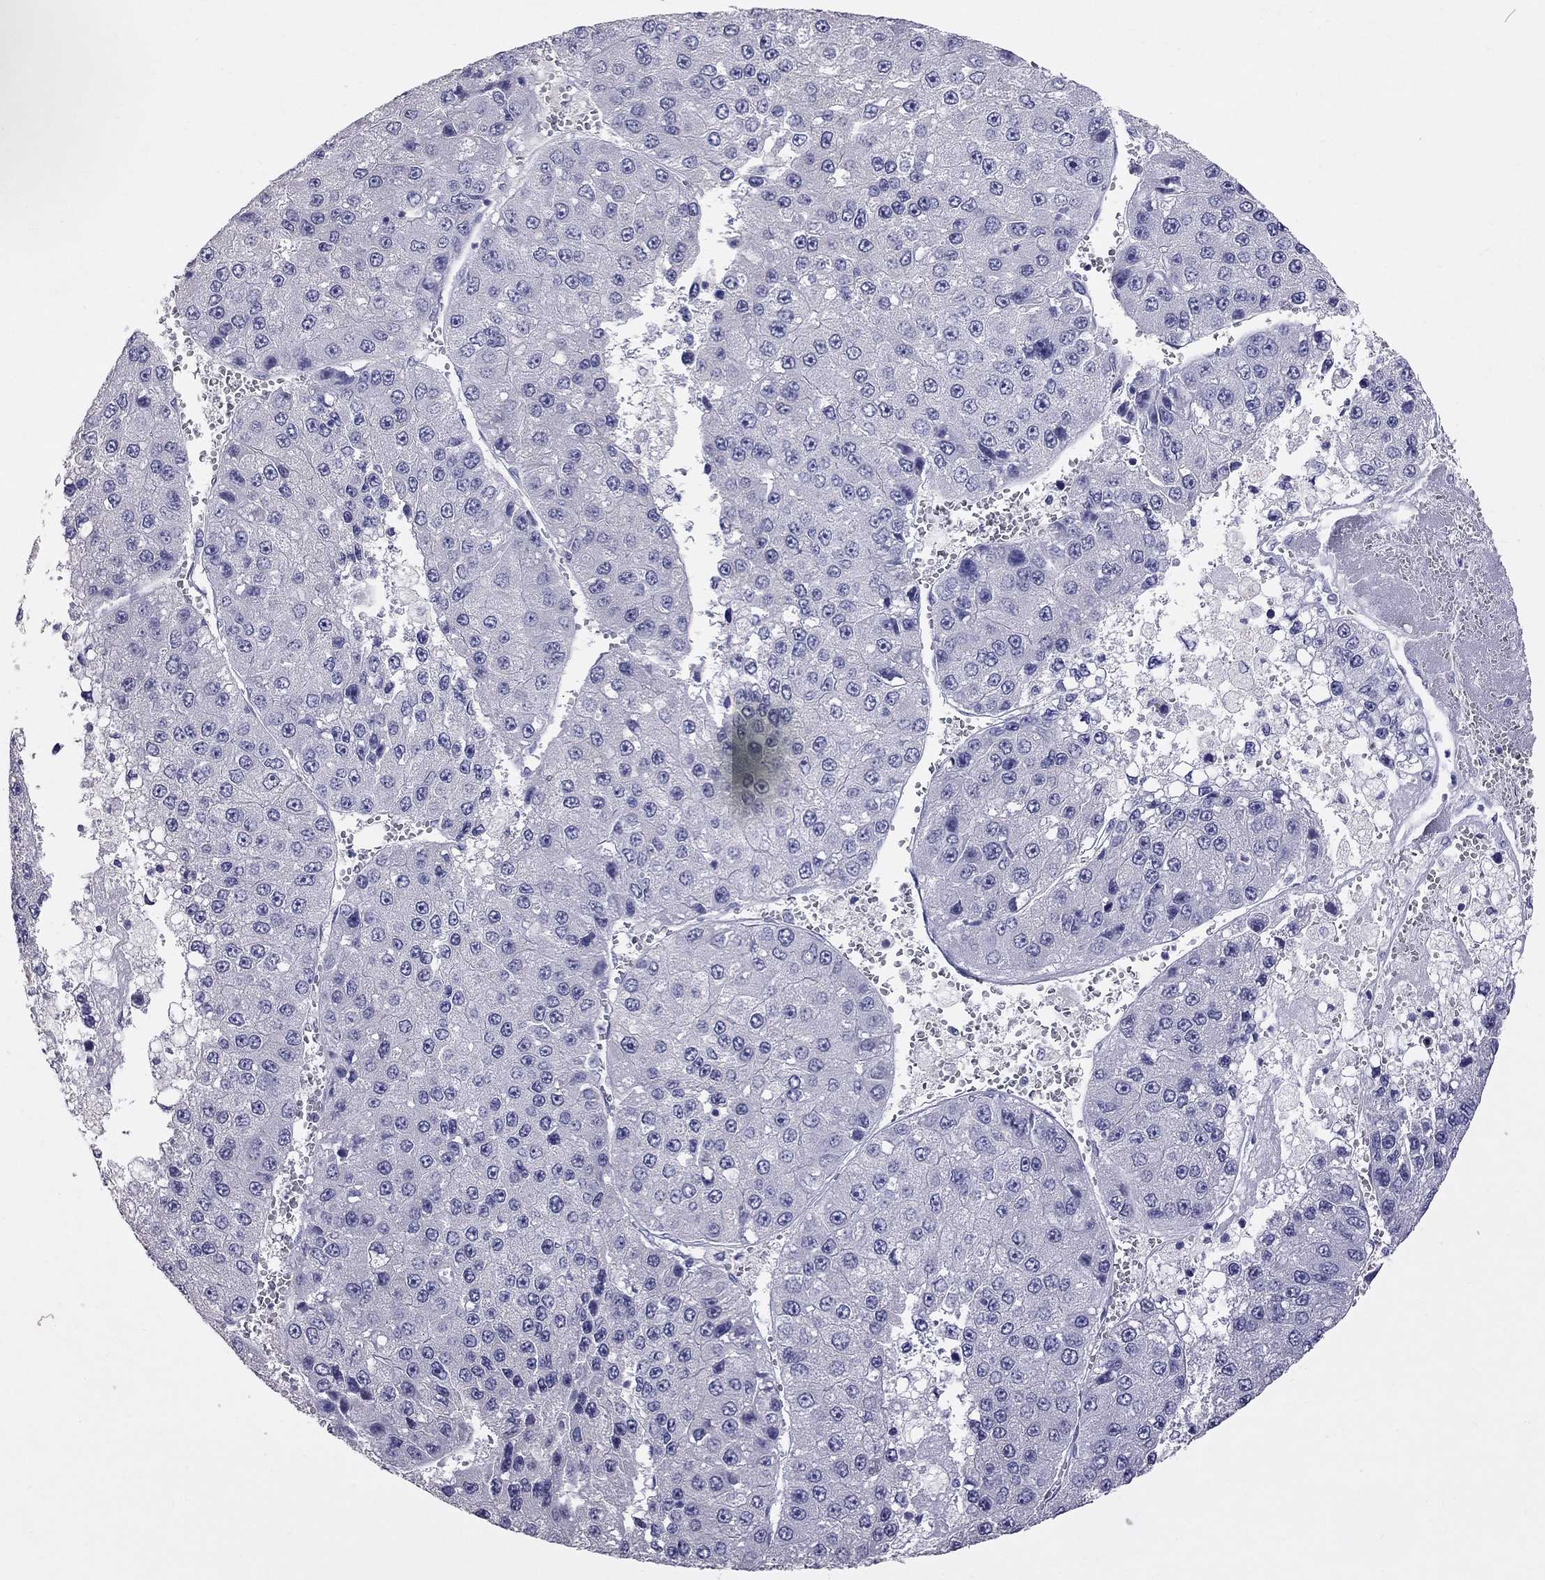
{"staining": {"intensity": "negative", "quantity": "none", "location": "none"}, "tissue": "liver cancer", "cell_type": "Tumor cells", "image_type": "cancer", "snomed": [{"axis": "morphology", "description": "Carcinoma, Hepatocellular, NOS"}, {"axis": "topography", "description": "Liver"}], "caption": "IHC of human liver cancer shows no staining in tumor cells.", "gene": "CFAP91", "patient": {"sex": "female", "age": 73}}